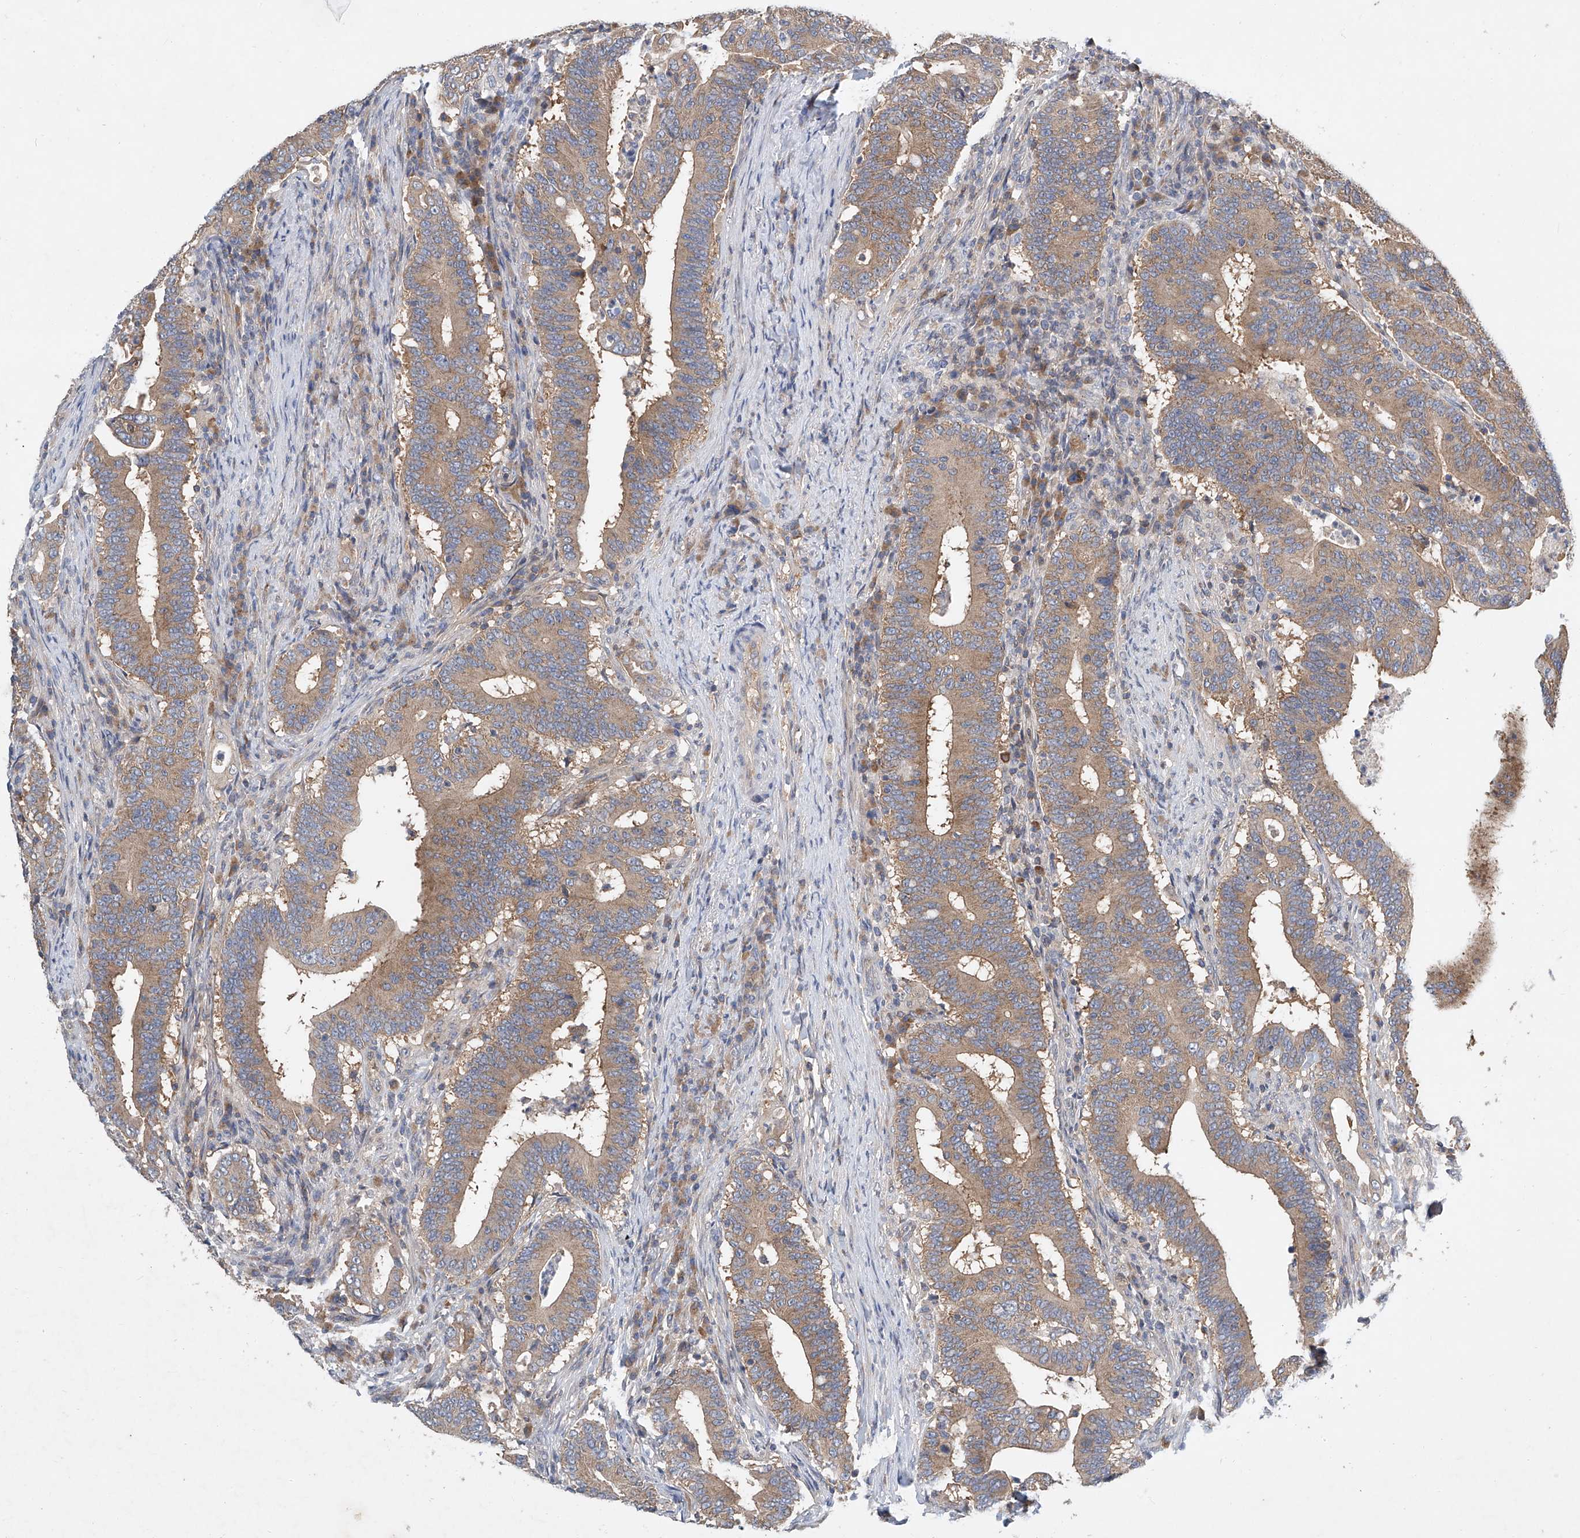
{"staining": {"intensity": "moderate", "quantity": ">75%", "location": "cytoplasmic/membranous"}, "tissue": "colorectal cancer", "cell_type": "Tumor cells", "image_type": "cancer", "snomed": [{"axis": "morphology", "description": "Adenocarcinoma, NOS"}, {"axis": "topography", "description": "Colon"}], "caption": "Tumor cells exhibit medium levels of moderate cytoplasmic/membranous expression in about >75% of cells in adenocarcinoma (colorectal).", "gene": "CARMIL1", "patient": {"sex": "female", "age": 66}}